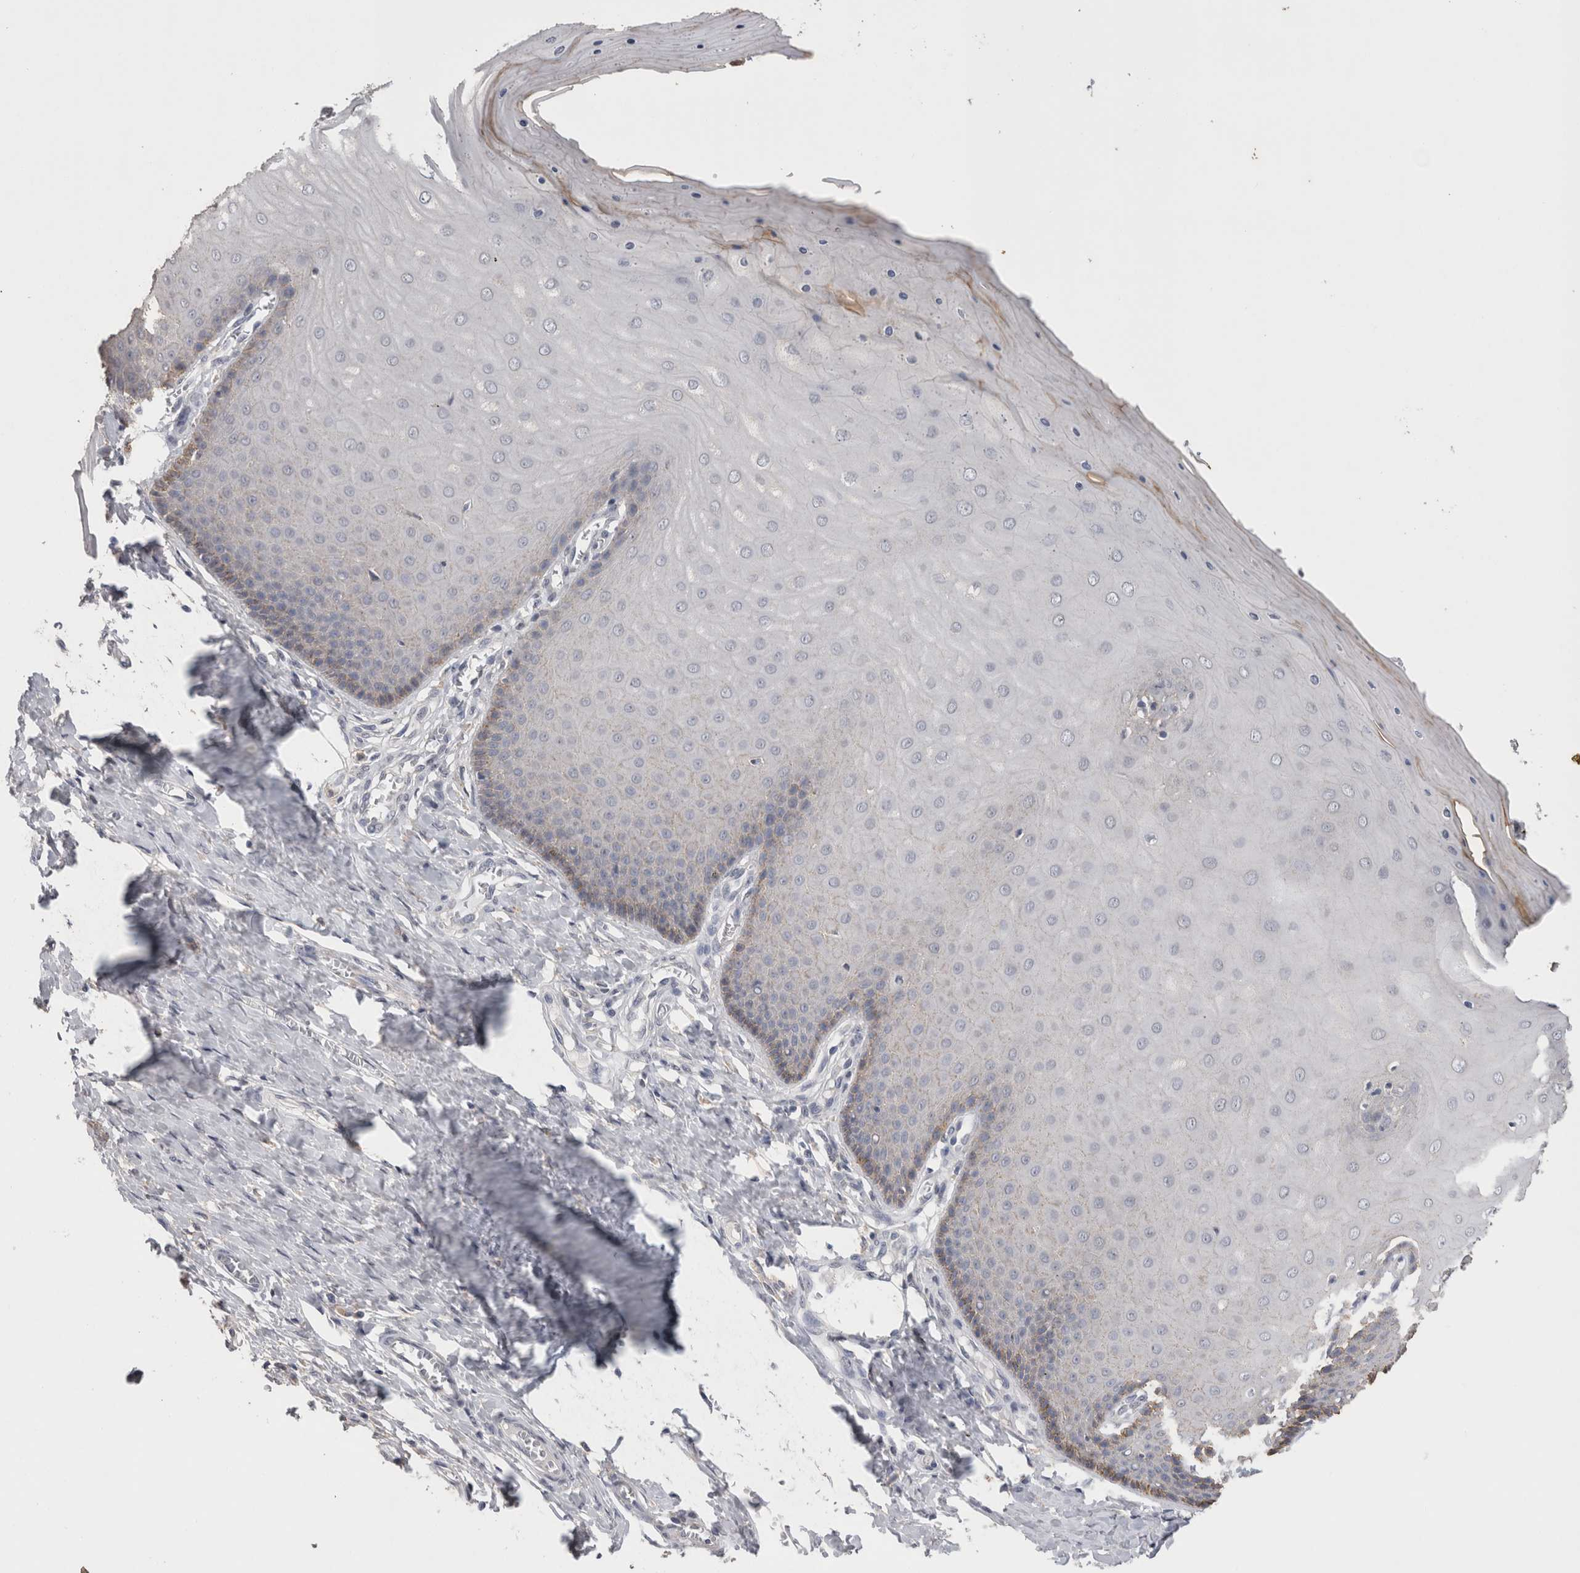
{"staining": {"intensity": "weak", "quantity": "<25%", "location": "cytoplasmic/membranous"}, "tissue": "cervix", "cell_type": "Squamous epithelial cells", "image_type": "normal", "snomed": [{"axis": "morphology", "description": "Normal tissue, NOS"}, {"axis": "topography", "description": "Cervix"}], "caption": "Squamous epithelial cells show no significant staining in benign cervix. The staining was performed using DAB (3,3'-diaminobenzidine) to visualize the protein expression in brown, while the nuclei were stained in blue with hematoxylin (Magnification: 20x).", "gene": "CNTFR", "patient": {"sex": "female", "age": 55}}